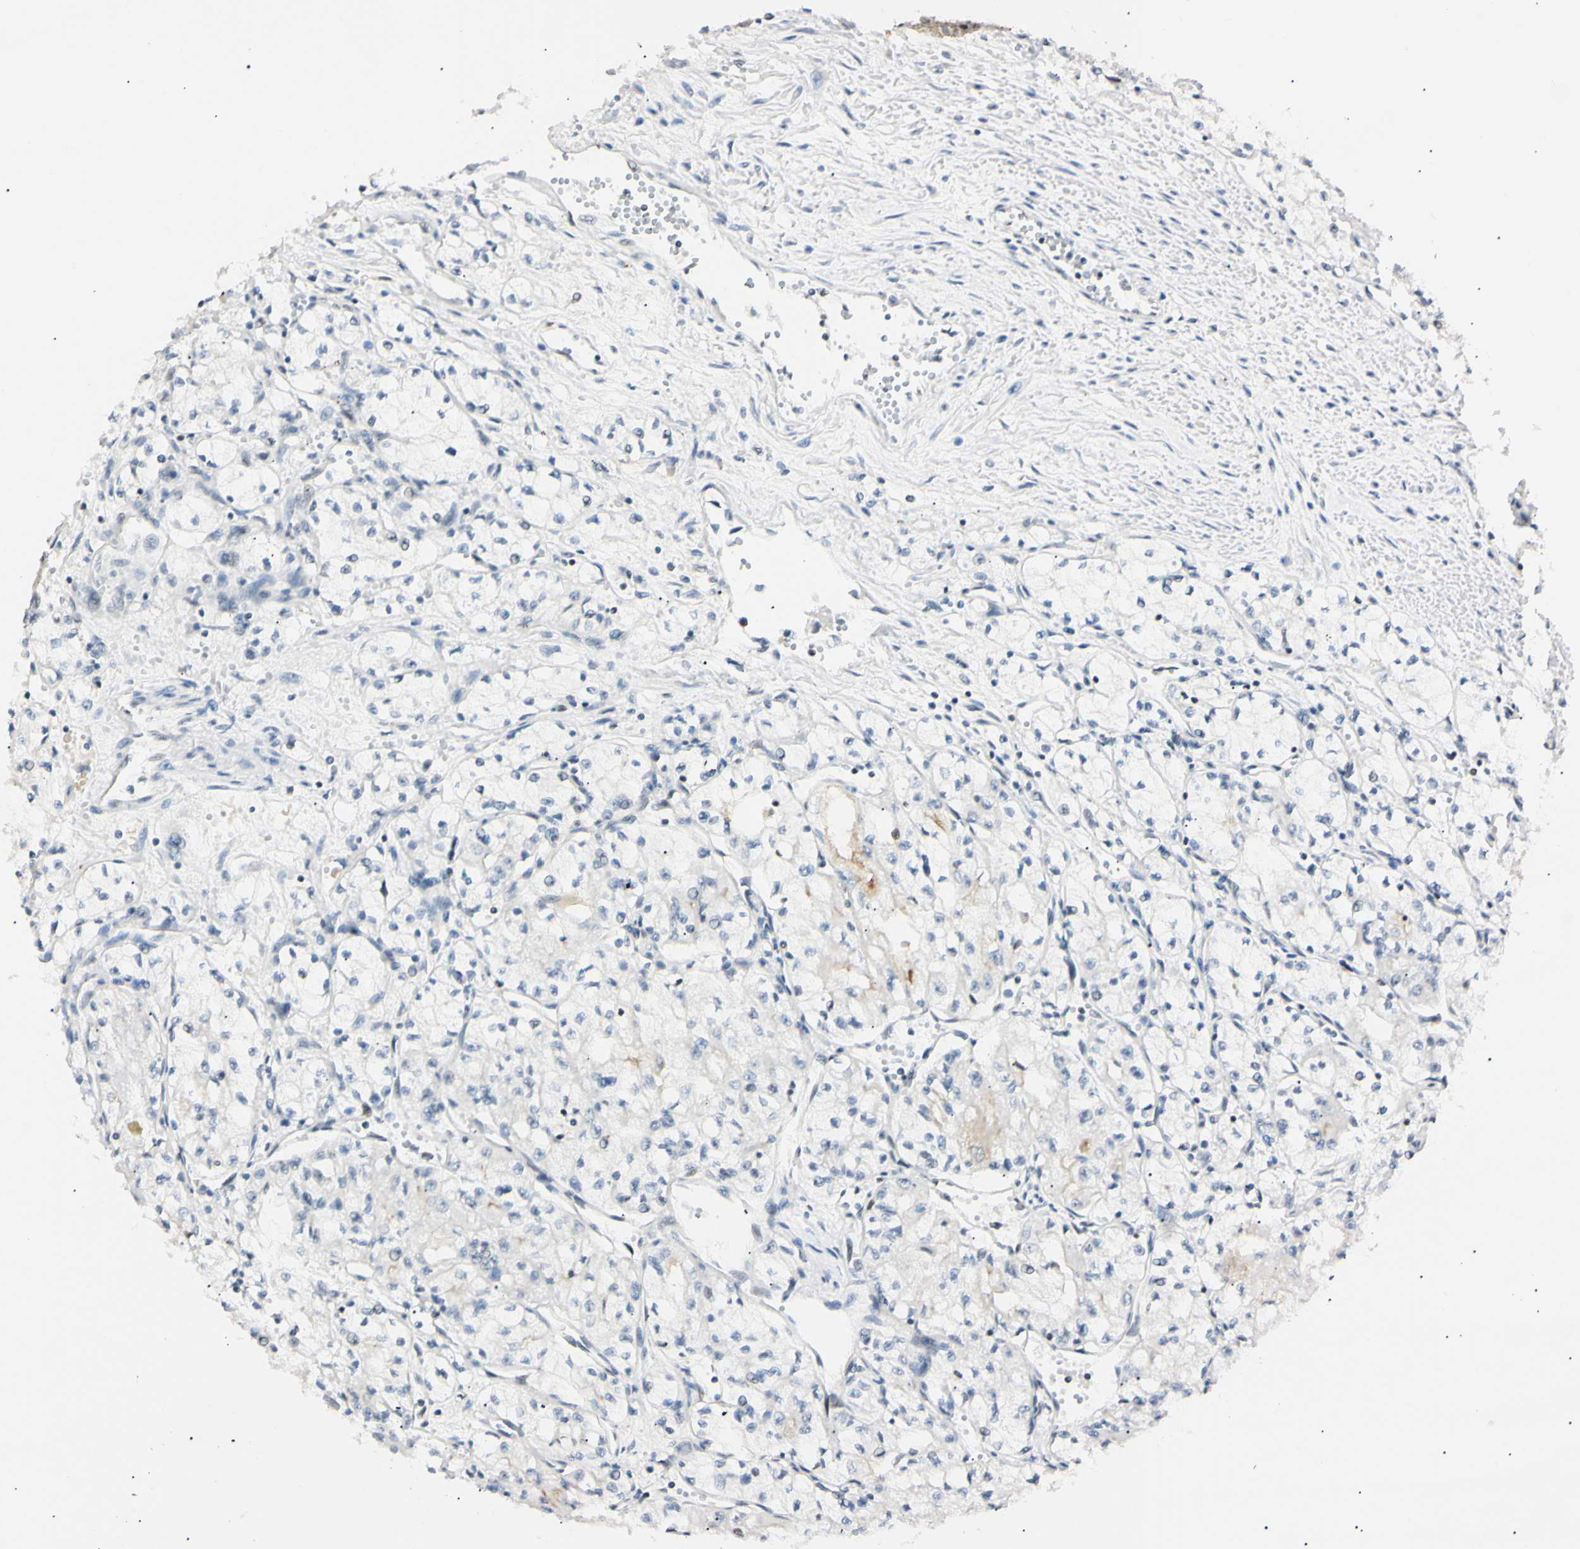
{"staining": {"intensity": "negative", "quantity": "none", "location": "none"}, "tissue": "renal cancer", "cell_type": "Tumor cells", "image_type": "cancer", "snomed": [{"axis": "morphology", "description": "Normal tissue, NOS"}, {"axis": "morphology", "description": "Adenocarcinoma, NOS"}, {"axis": "topography", "description": "Kidney"}], "caption": "DAB (3,3'-diaminobenzidine) immunohistochemical staining of renal cancer (adenocarcinoma) displays no significant positivity in tumor cells.", "gene": "ZNF134", "patient": {"sex": "male", "age": 59}}